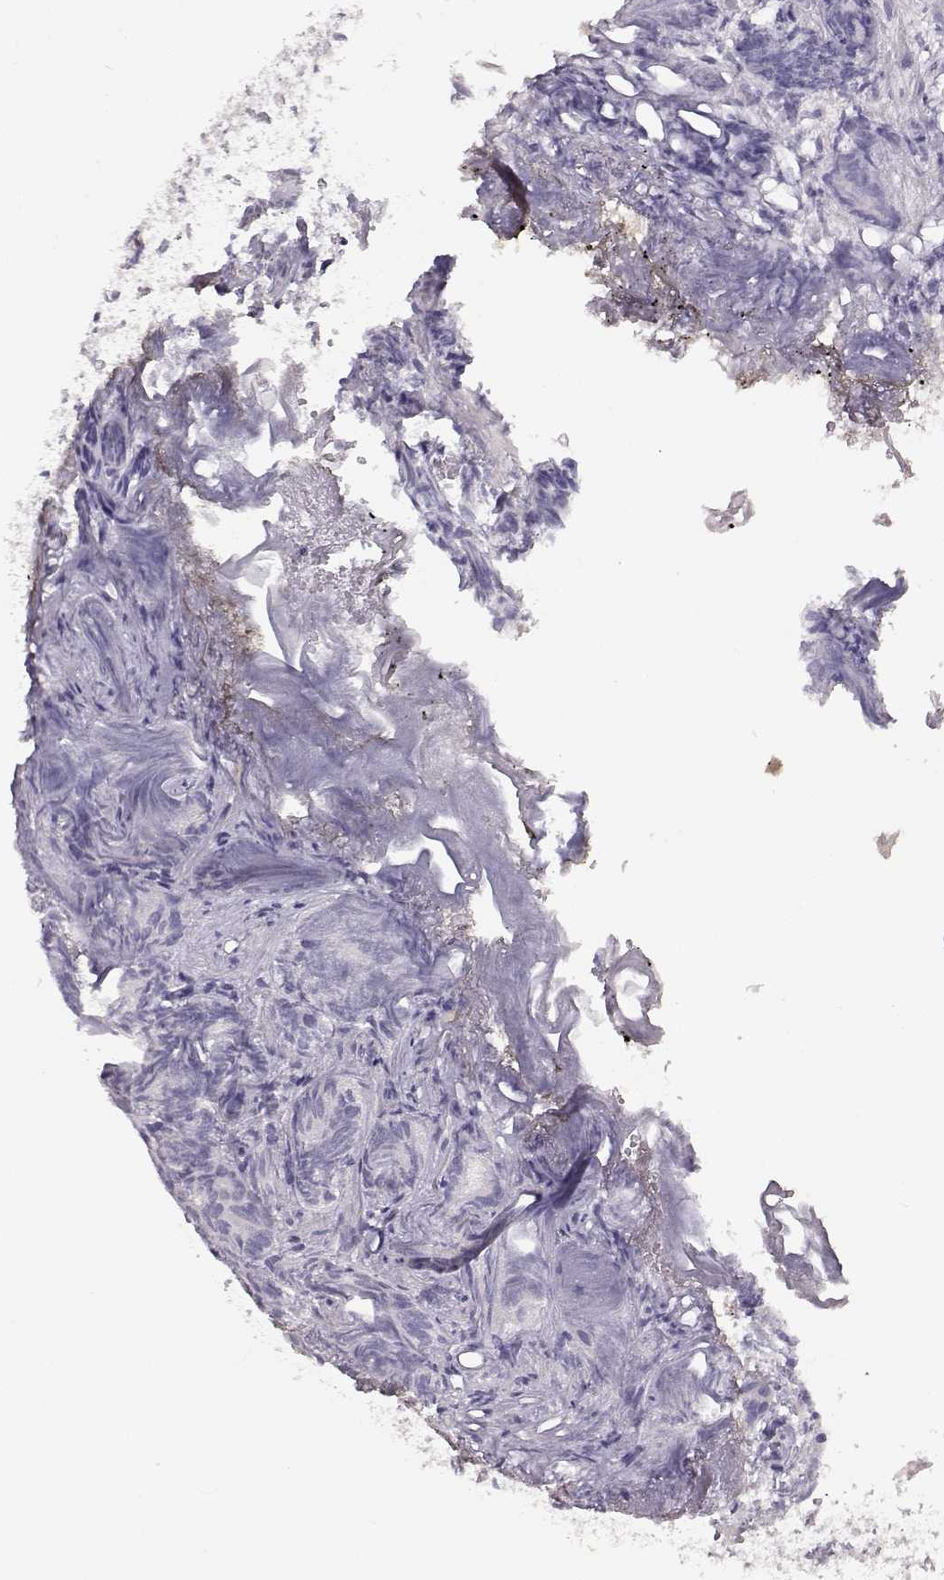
{"staining": {"intensity": "negative", "quantity": "none", "location": "none"}, "tissue": "prostate cancer", "cell_type": "Tumor cells", "image_type": "cancer", "snomed": [{"axis": "morphology", "description": "Adenocarcinoma, High grade"}, {"axis": "topography", "description": "Prostate"}], "caption": "A photomicrograph of human prostate cancer (high-grade adenocarcinoma) is negative for staining in tumor cells.", "gene": "TKTL1", "patient": {"sex": "male", "age": 84}}